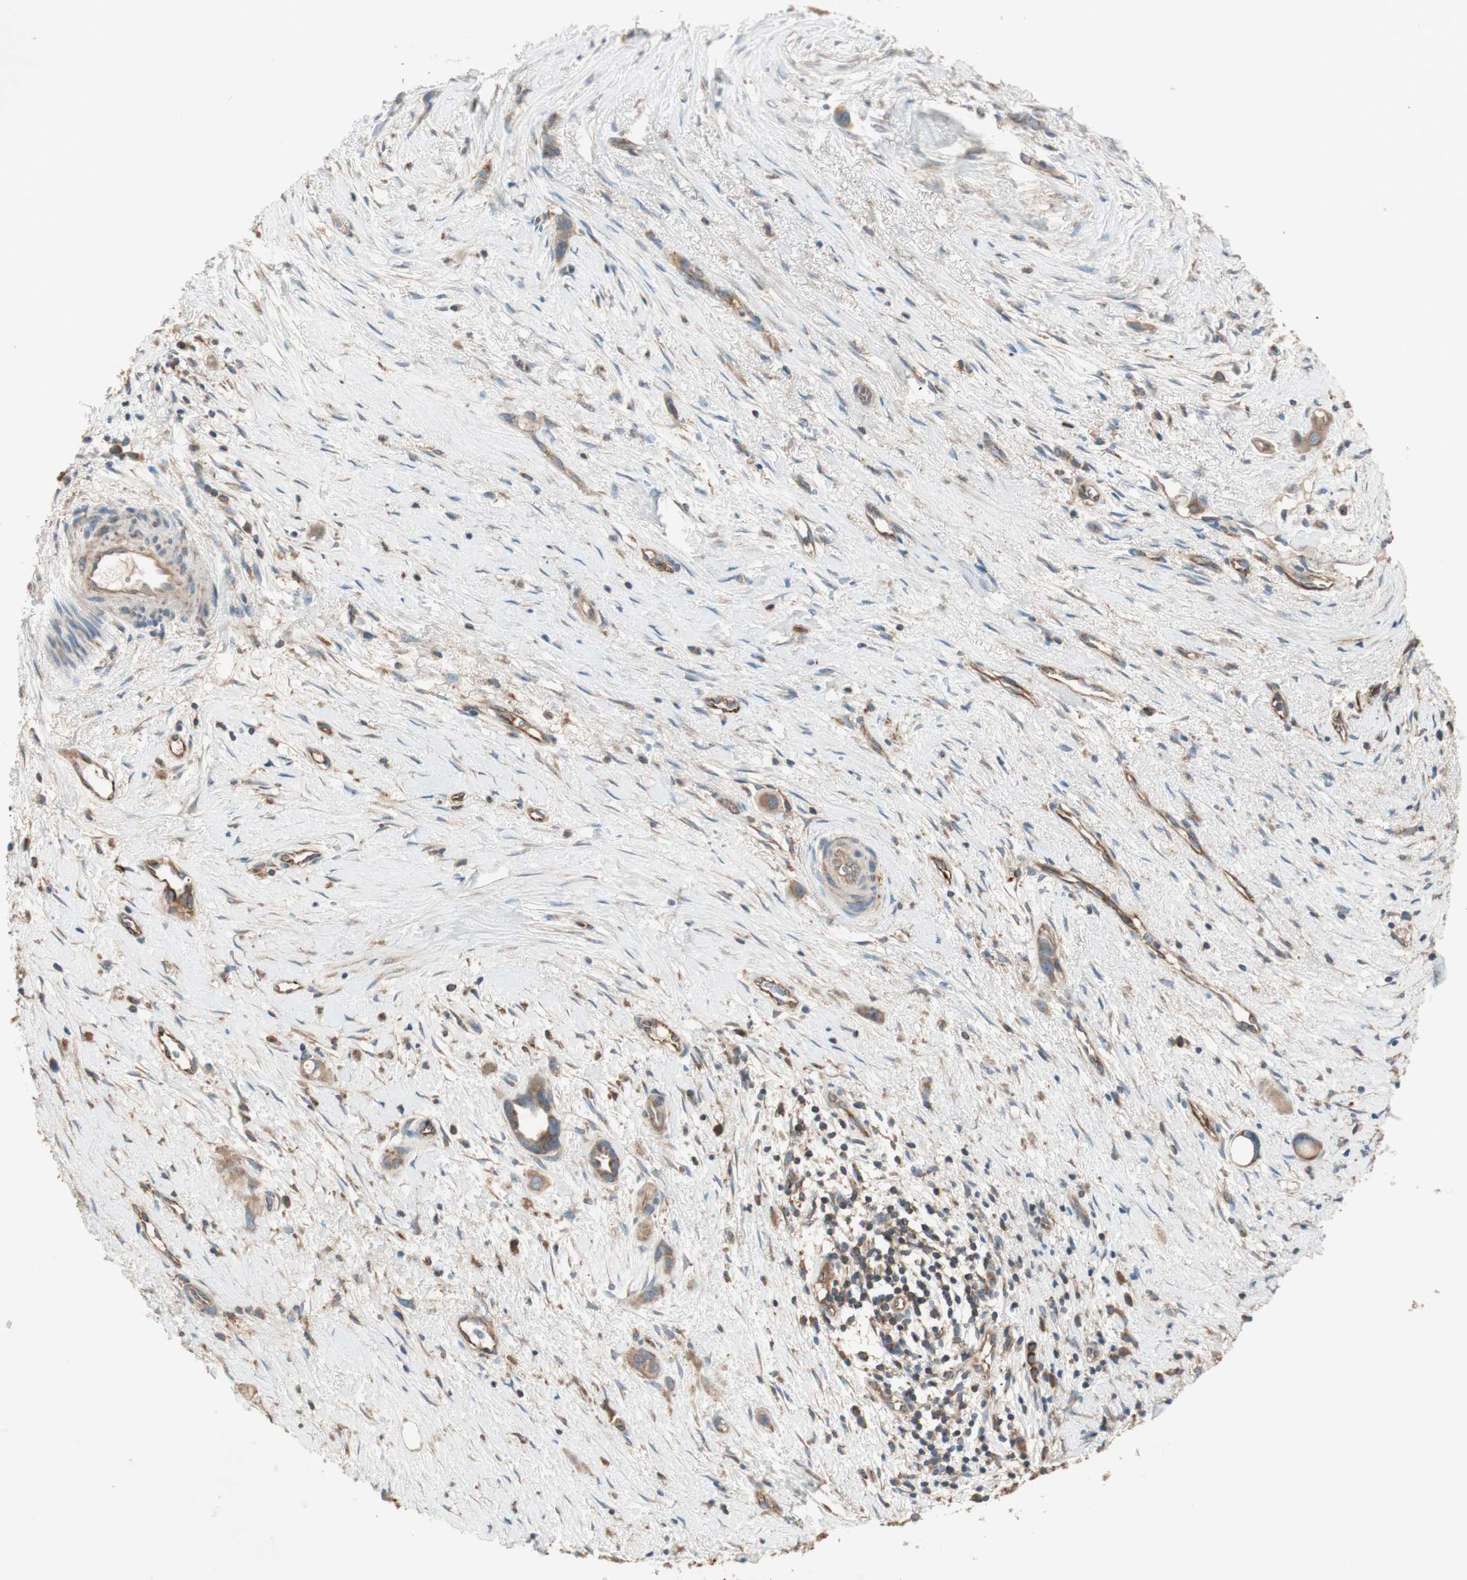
{"staining": {"intensity": "moderate", "quantity": ">75%", "location": "cytoplasmic/membranous"}, "tissue": "liver cancer", "cell_type": "Tumor cells", "image_type": "cancer", "snomed": [{"axis": "morphology", "description": "Cholangiocarcinoma"}, {"axis": "topography", "description": "Liver"}], "caption": "Immunohistochemical staining of liver cancer (cholangiocarcinoma) shows moderate cytoplasmic/membranous protein staining in about >75% of tumor cells. (Stains: DAB in brown, nuclei in blue, Microscopy: brightfield microscopy at high magnification).", "gene": "CC2D1A", "patient": {"sex": "female", "age": 65}}